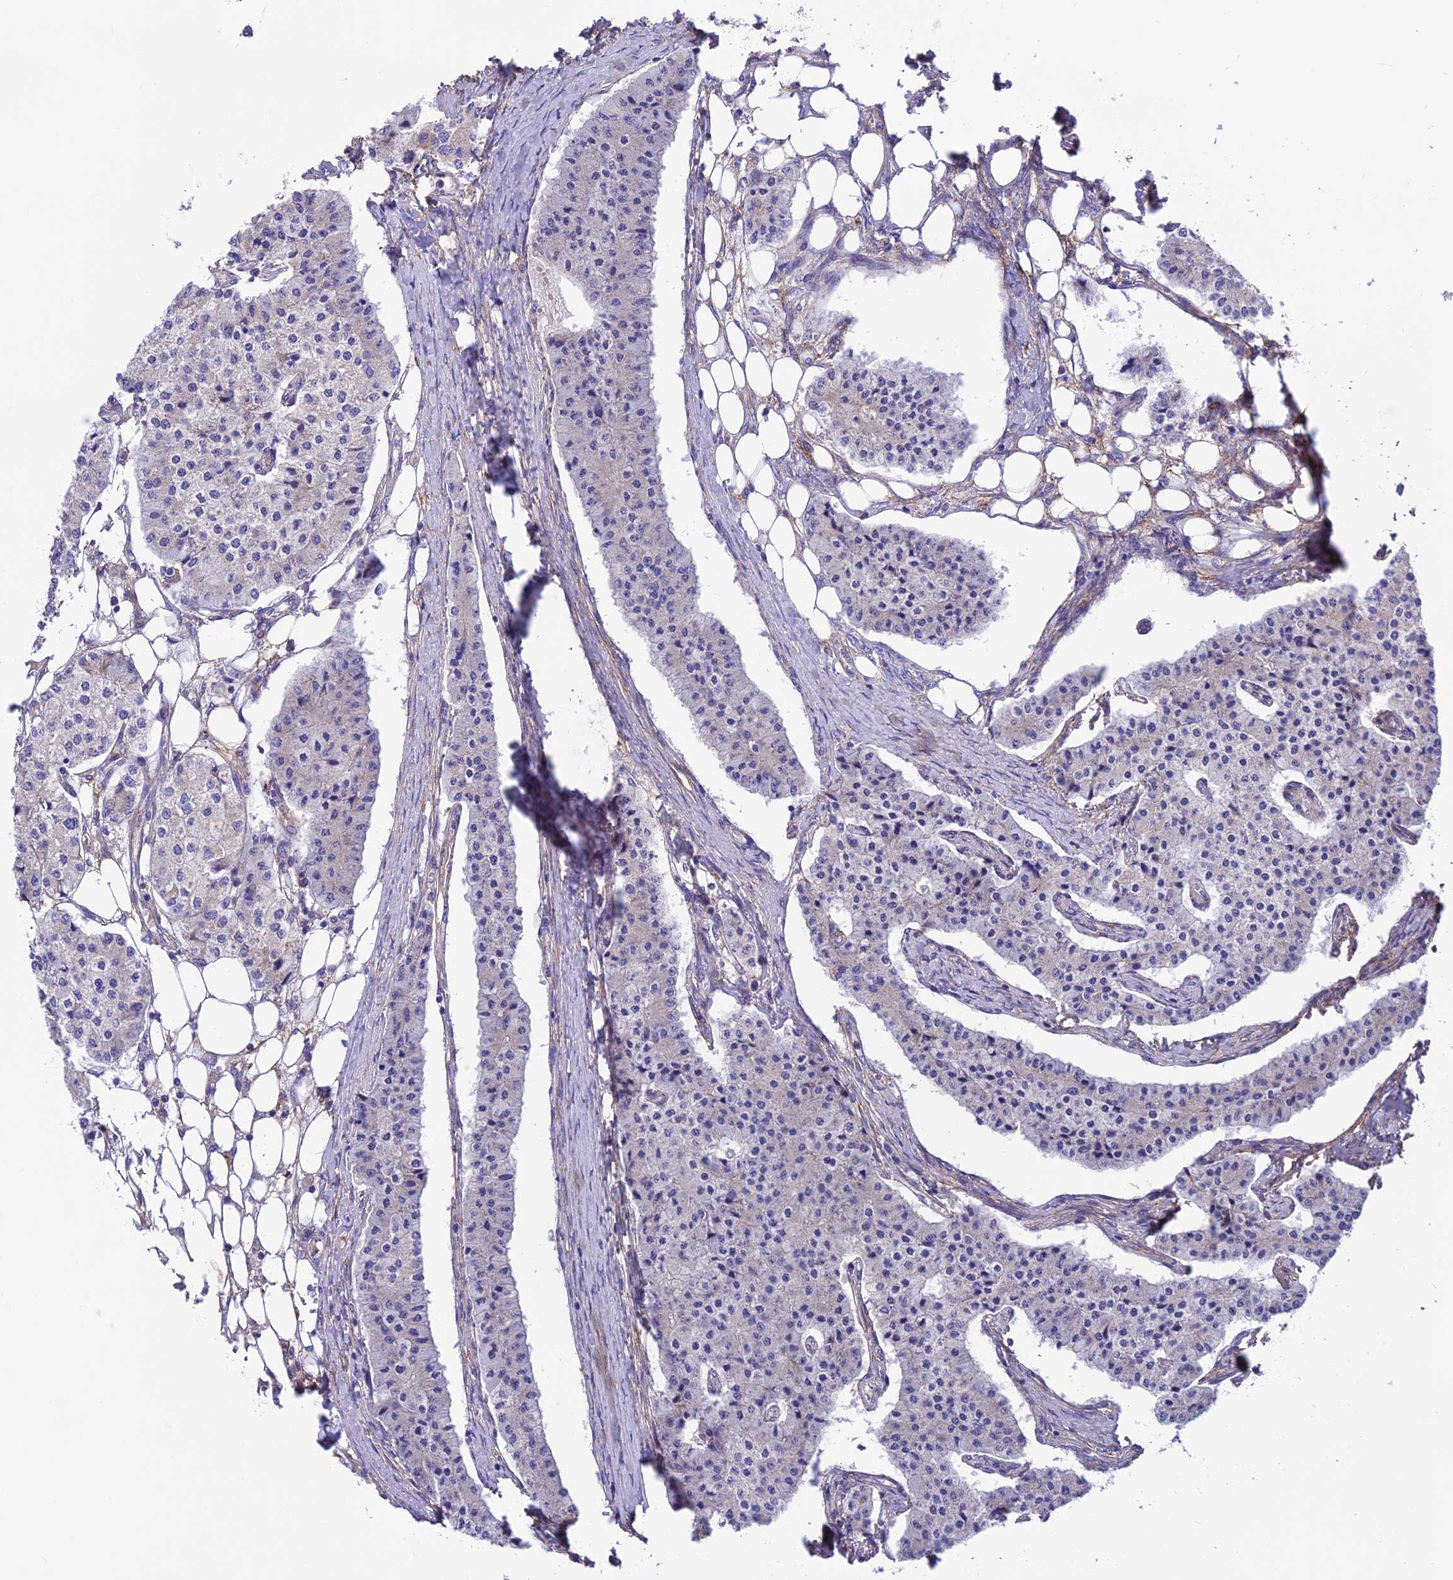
{"staining": {"intensity": "negative", "quantity": "none", "location": "none"}, "tissue": "carcinoid", "cell_type": "Tumor cells", "image_type": "cancer", "snomed": [{"axis": "morphology", "description": "Carcinoid, malignant, NOS"}, {"axis": "topography", "description": "Colon"}], "caption": "This is an immunohistochemistry (IHC) image of human carcinoid (malignant). There is no staining in tumor cells.", "gene": "VPS16", "patient": {"sex": "female", "age": 52}}